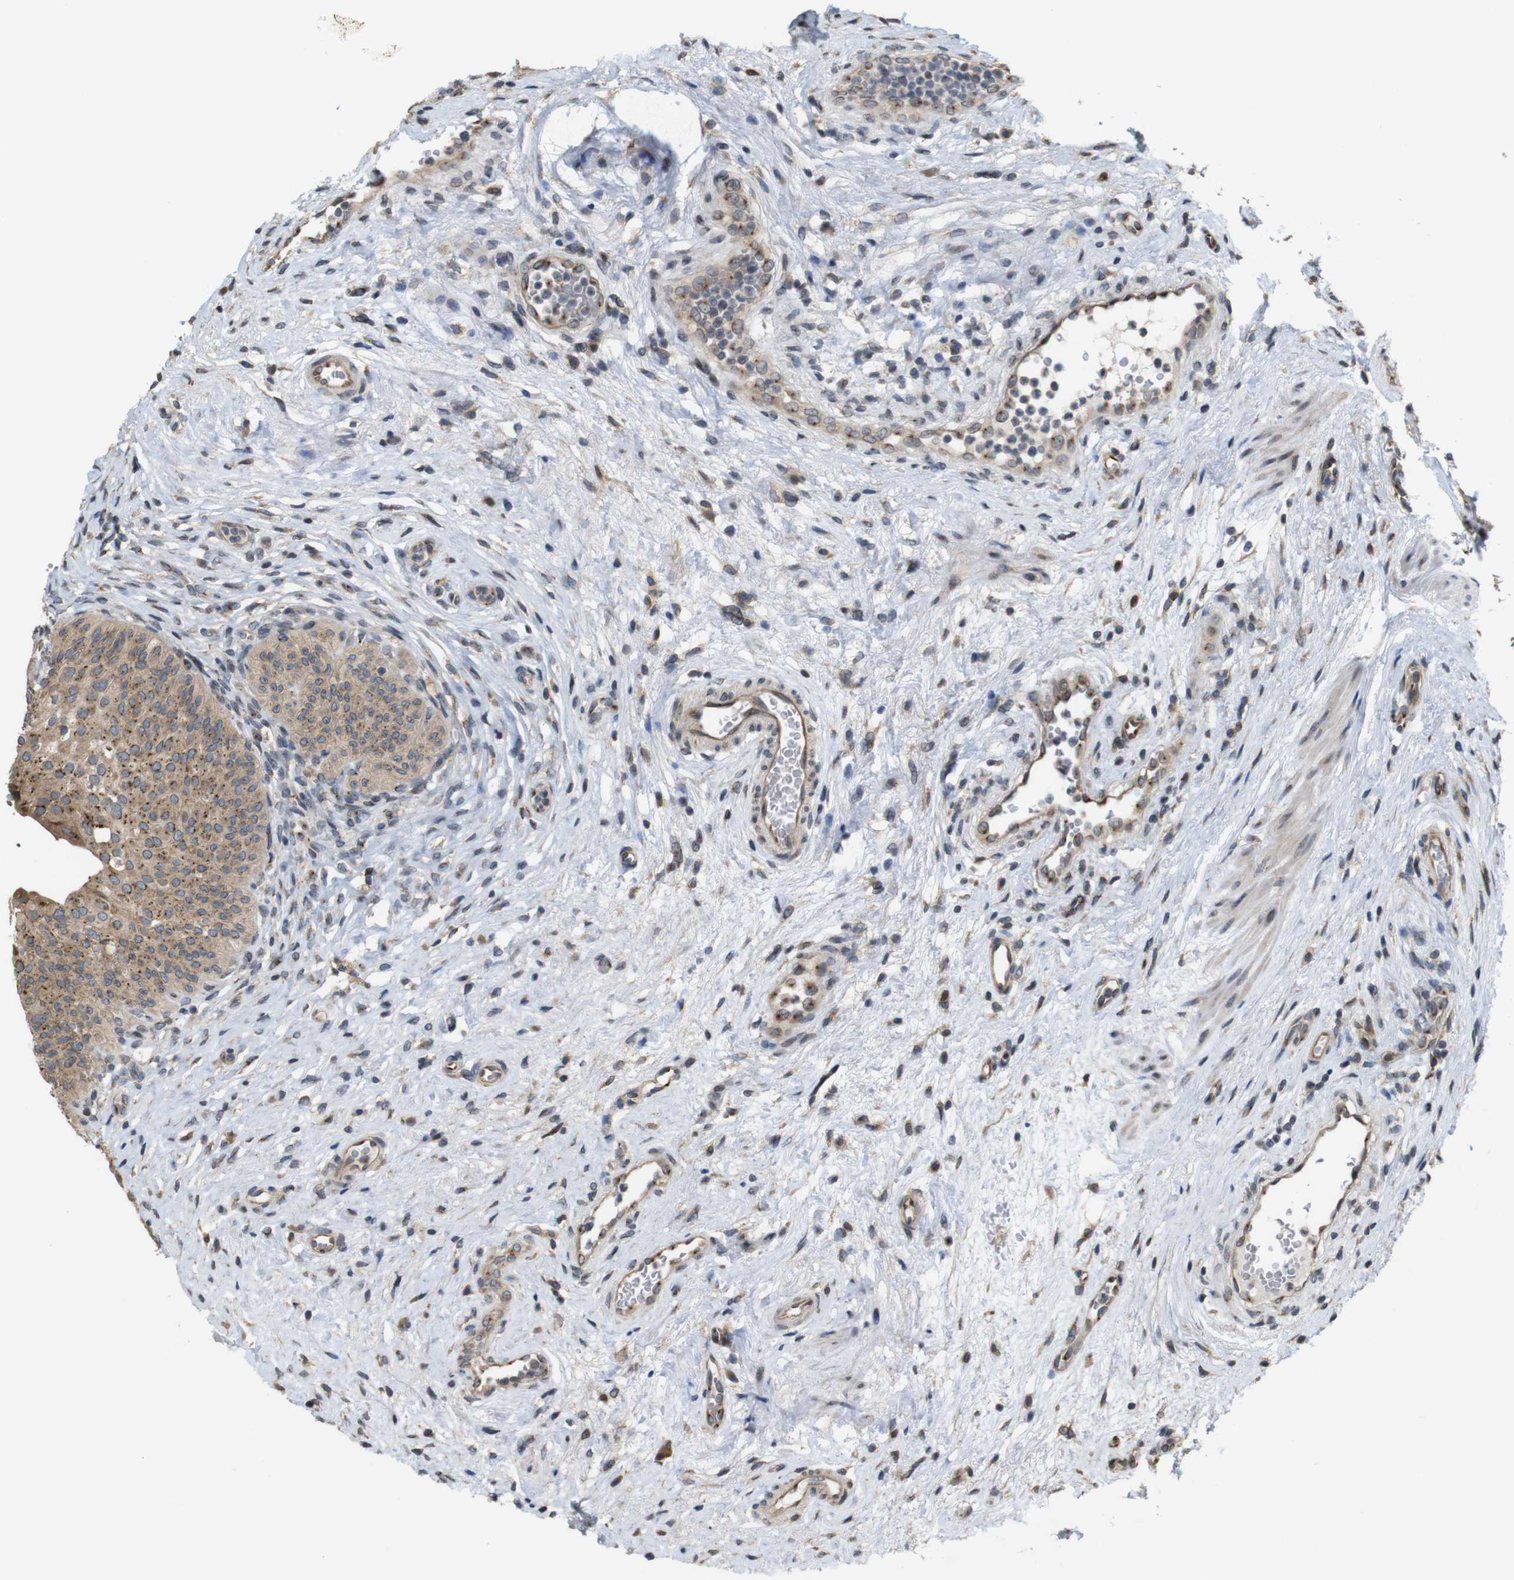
{"staining": {"intensity": "strong", "quantity": ">75%", "location": "cytoplasmic/membranous"}, "tissue": "urinary bladder", "cell_type": "Urothelial cells", "image_type": "normal", "snomed": [{"axis": "morphology", "description": "Normal tissue, NOS"}, {"axis": "topography", "description": "Urinary bladder"}], "caption": "Brown immunohistochemical staining in benign urinary bladder shows strong cytoplasmic/membranous staining in approximately >75% of urothelial cells.", "gene": "EFCAB14", "patient": {"sex": "male", "age": 46}}